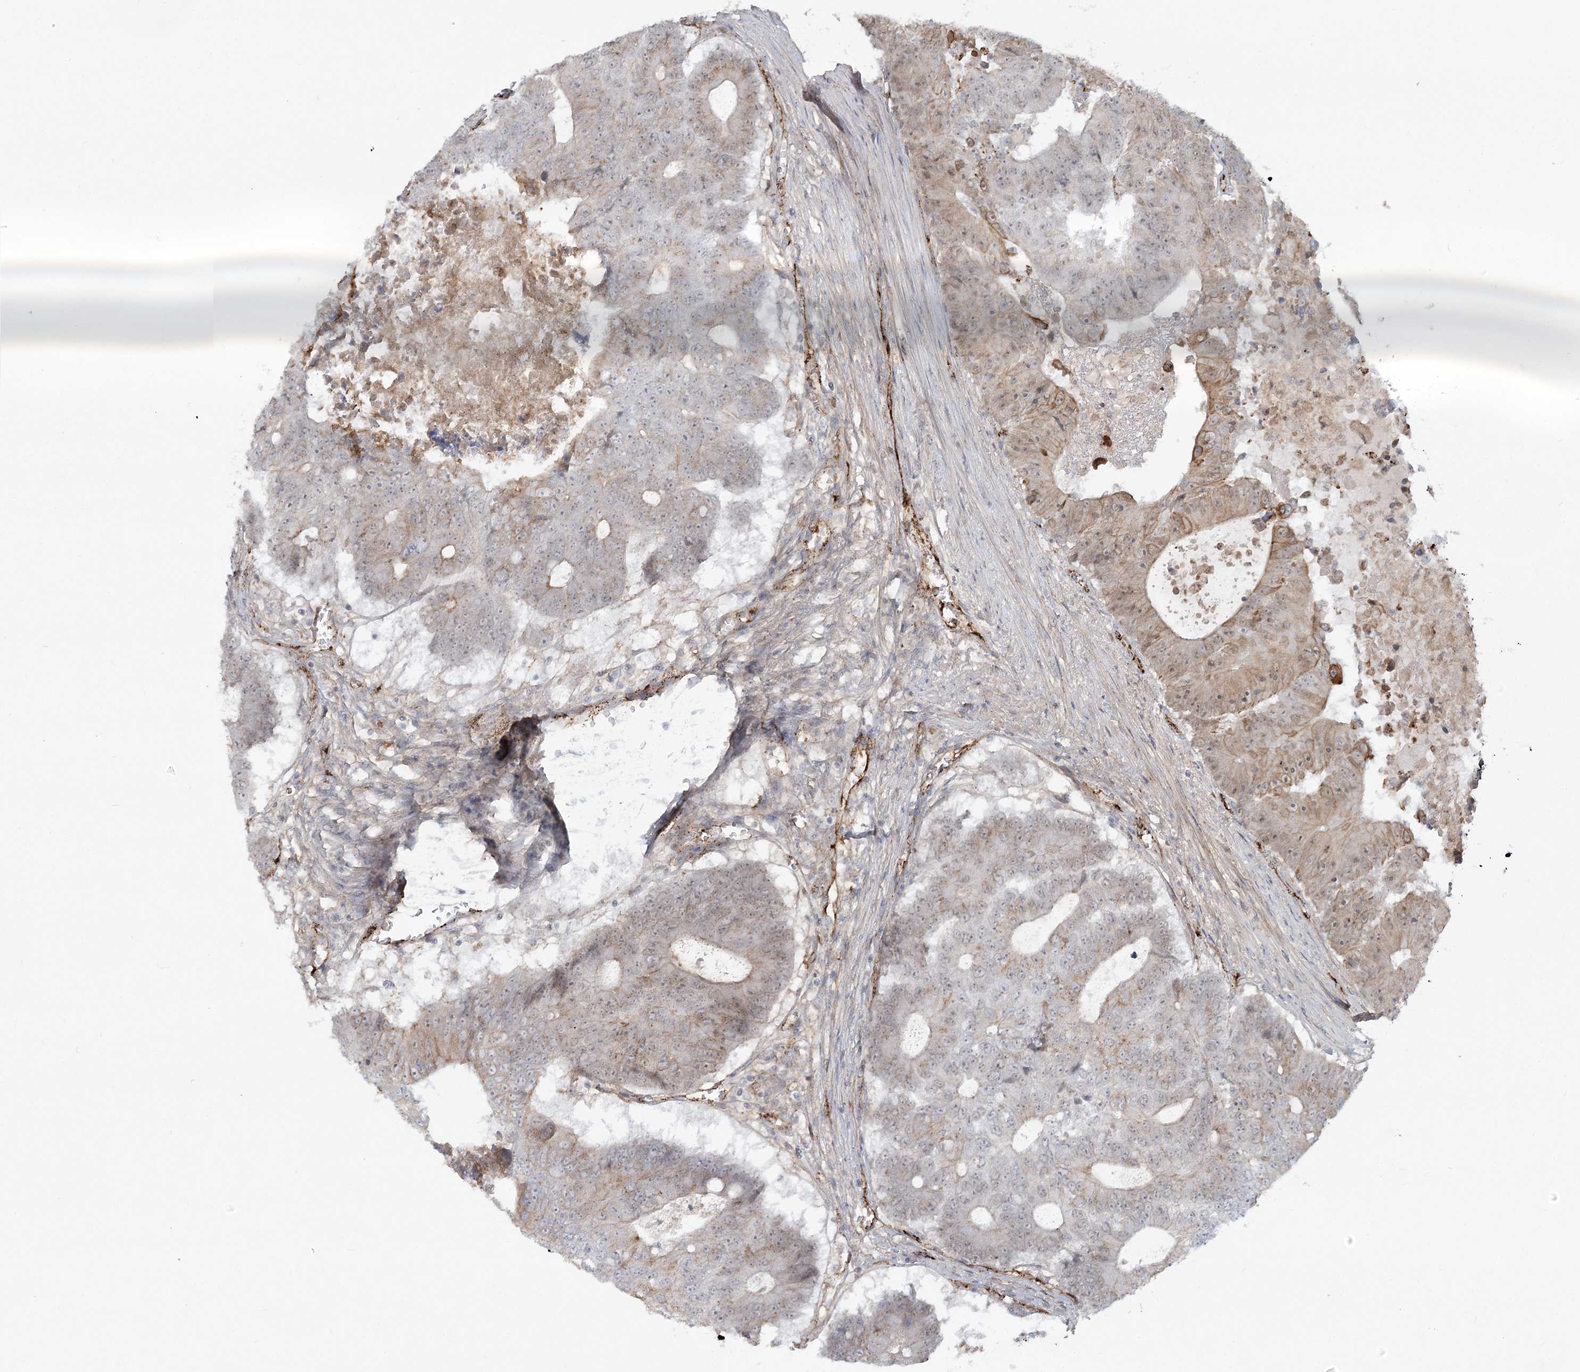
{"staining": {"intensity": "weak", "quantity": "25%-75%", "location": "cytoplasmic/membranous"}, "tissue": "colorectal cancer", "cell_type": "Tumor cells", "image_type": "cancer", "snomed": [{"axis": "morphology", "description": "Adenocarcinoma, NOS"}, {"axis": "topography", "description": "Colon"}], "caption": "Immunohistochemical staining of human colorectal cancer (adenocarcinoma) exhibits low levels of weak cytoplasmic/membranous protein positivity in about 25%-75% of tumor cells.", "gene": "KBTBD4", "patient": {"sex": "male", "age": 87}}